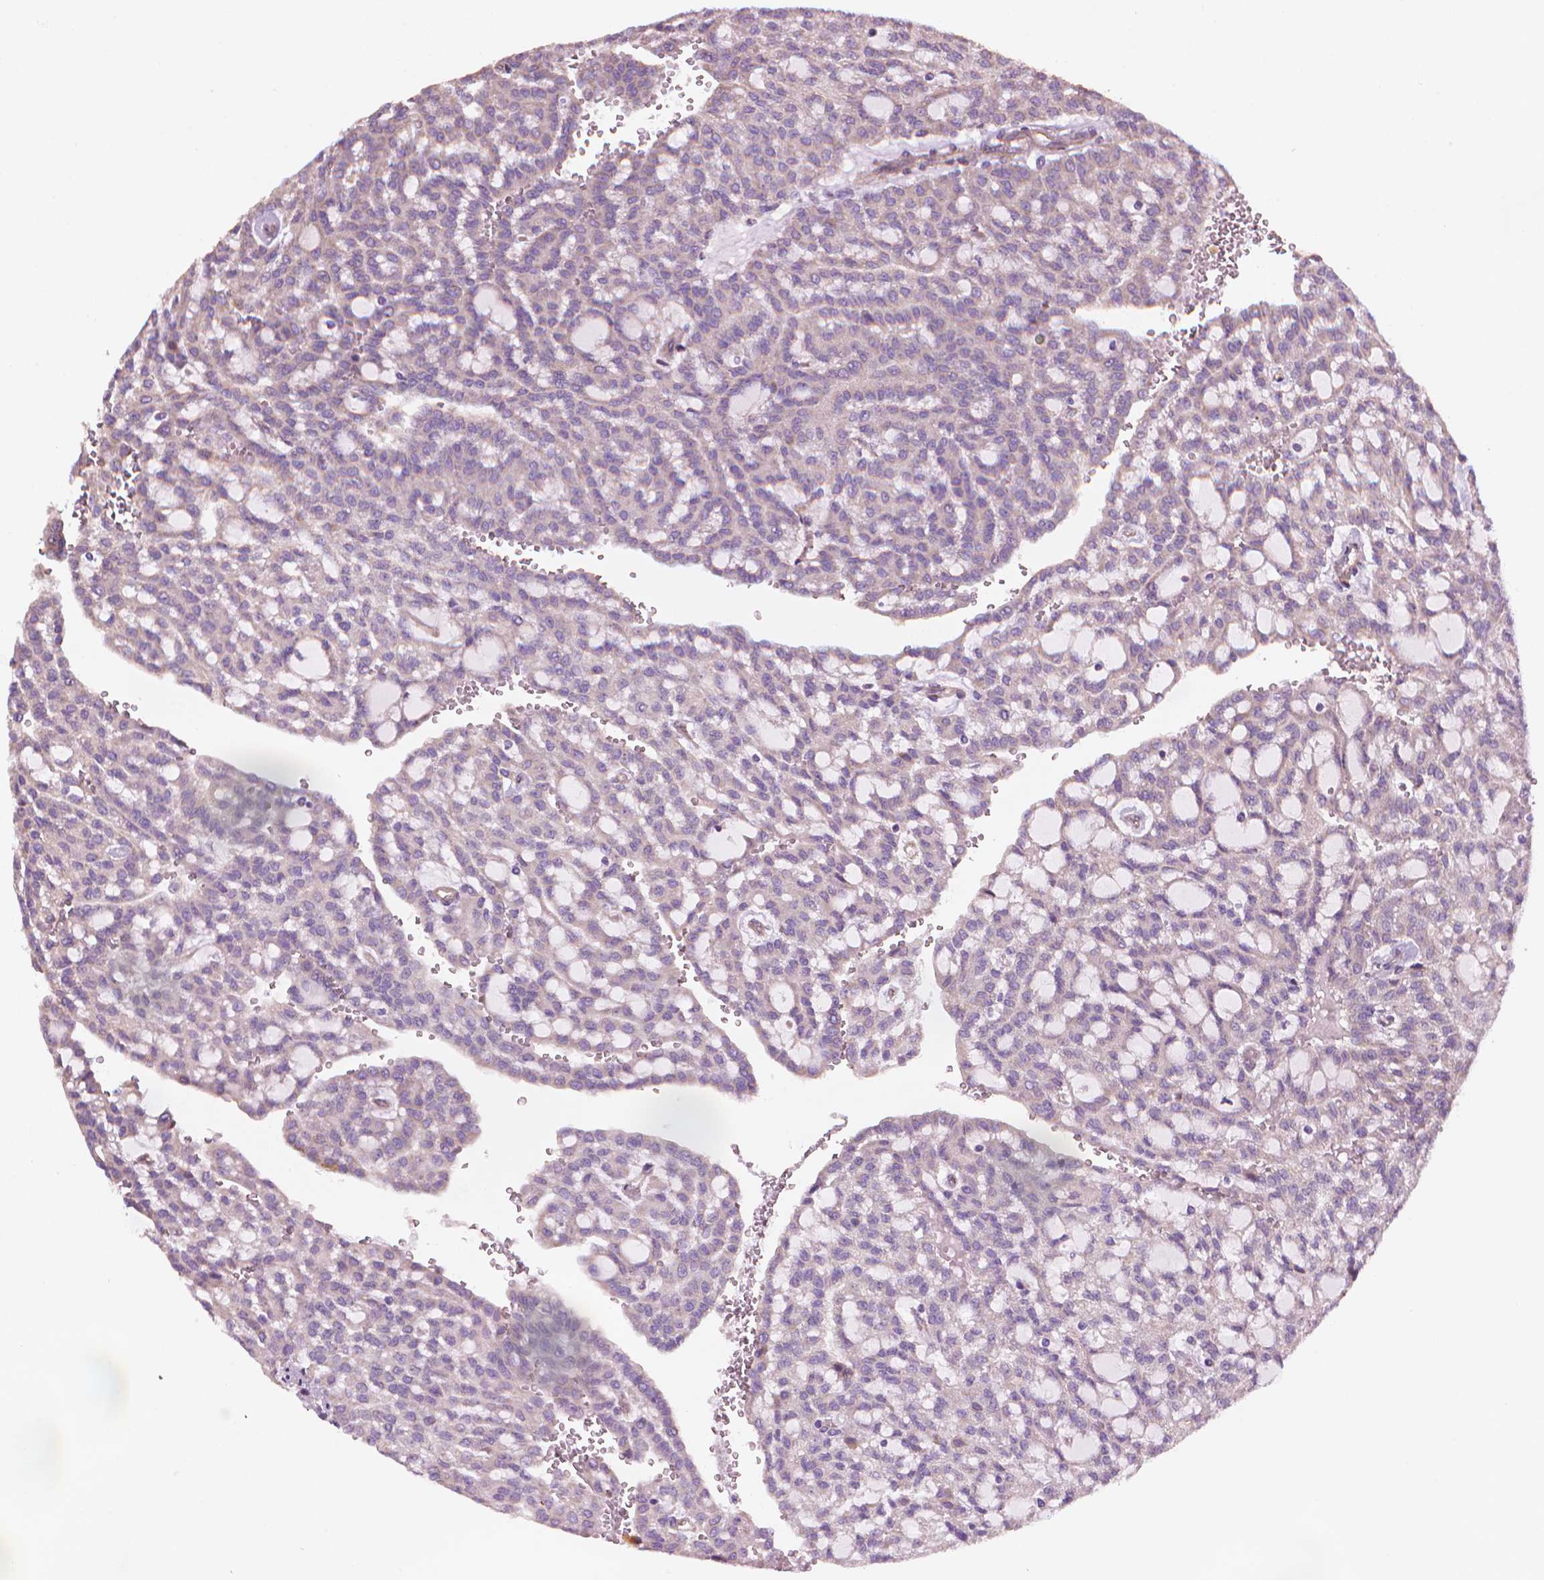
{"staining": {"intensity": "negative", "quantity": "none", "location": "none"}, "tissue": "renal cancer", "cell_type": "Tumor cells", "image_type": "cancer", "snomed": [{"axis": "morphology", "description": "Adenocarcinoma, NOS"}, {"axis": "topography", "description": "Kidney"}], "caption": "IHC image of neoplastic tissue: human renal cancer (adenocarcinoma) stained with DAB shows no significant protein positivity in tumor cells.", "gene": "TTC29", "patient": {"sex": "male", "age": 63}}